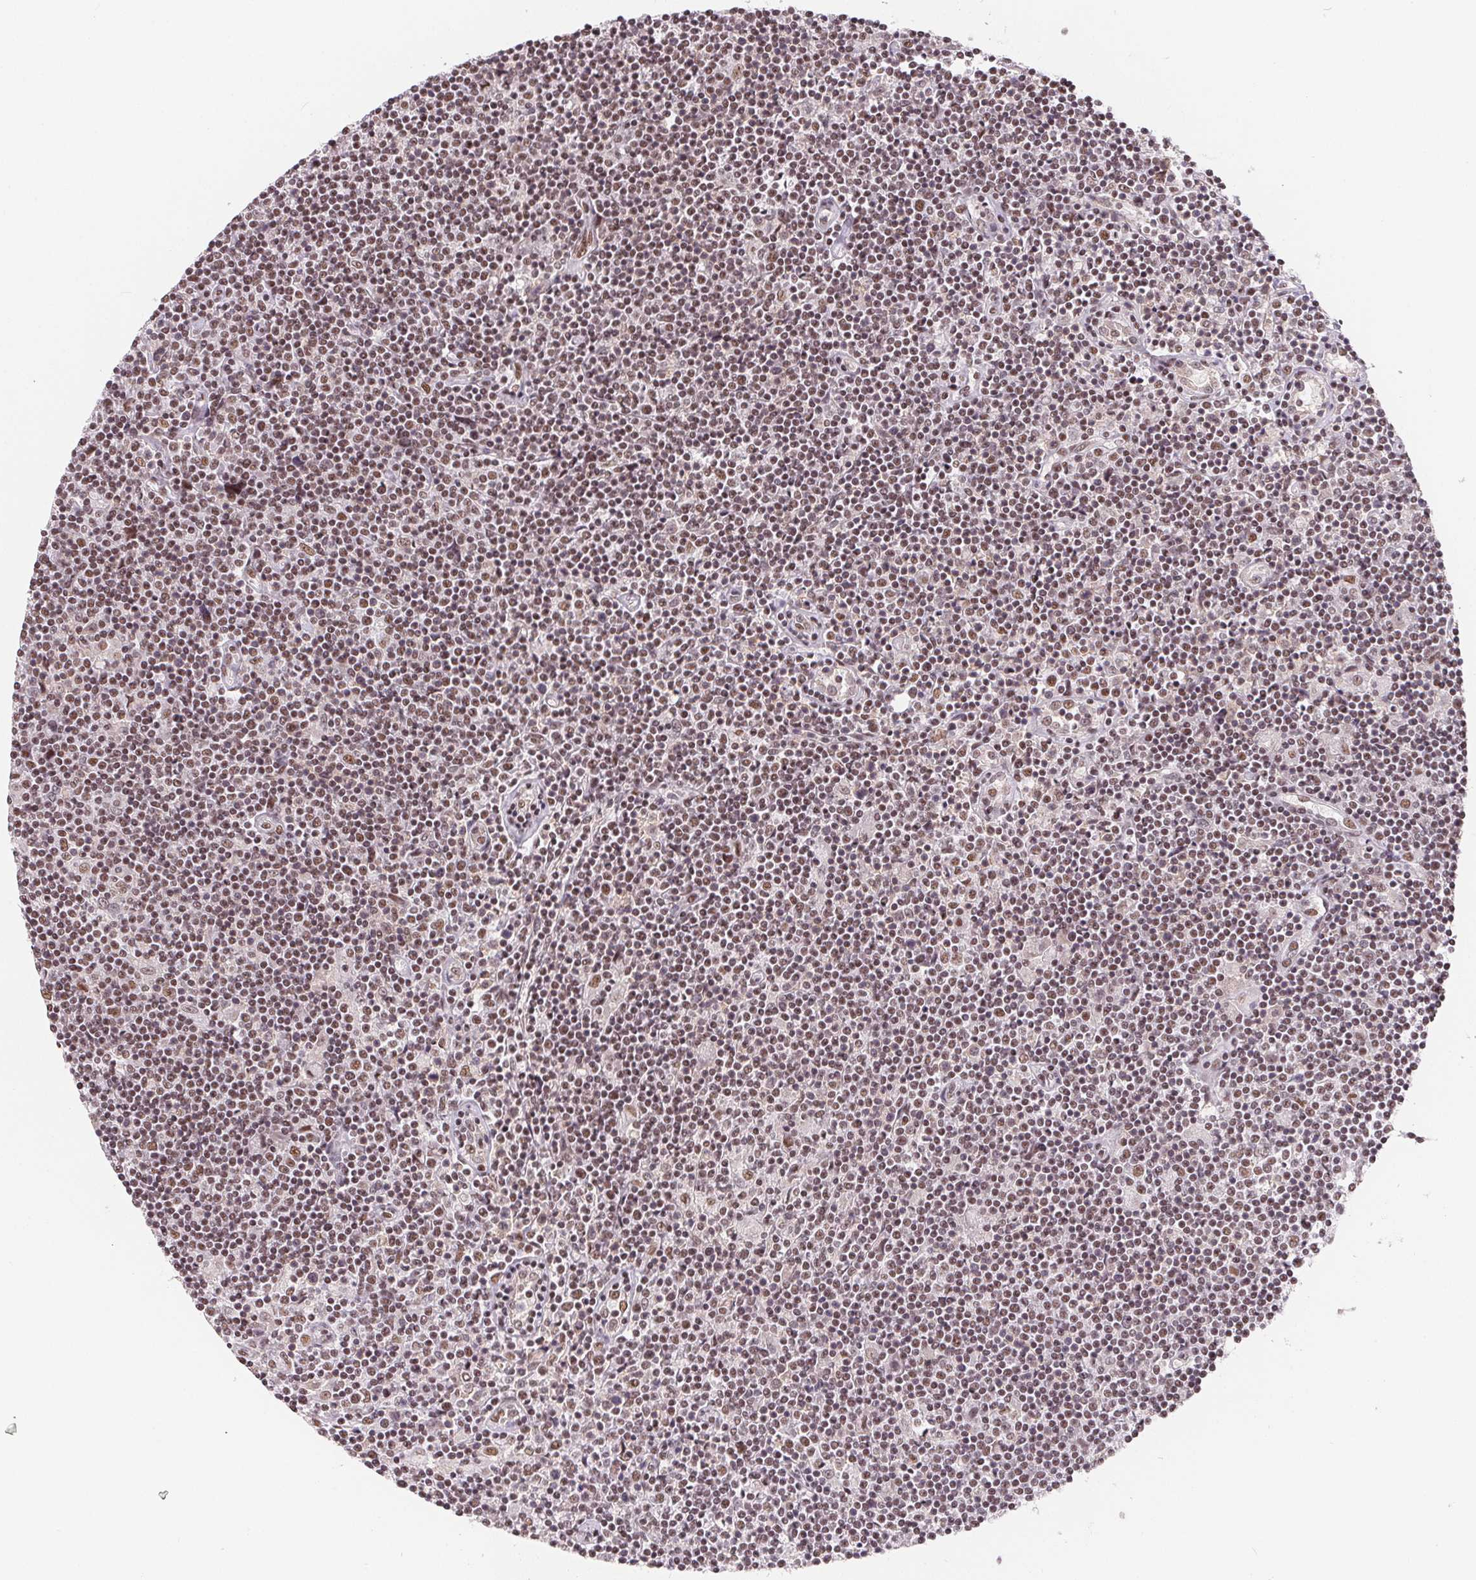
{"staining": {"intensity": "moderate", "quantity": ">75%", "location": "nuclear"}, "tissue": "lymphoma", "cell_type": "Tumor cells", "image_type": "cancer", "snomed": [{"axis": "morphology", "description": "Hodgkin's disease, NOS"}, {"axis": "topography", "description": "Lymph node"}], "caption": "Moderate nuclear protein staining is appreciated in approximately >75% of tumor cells in lymphoma.", "gene": "TCERG1", "patient": {"sex": "male", "age": 40}}